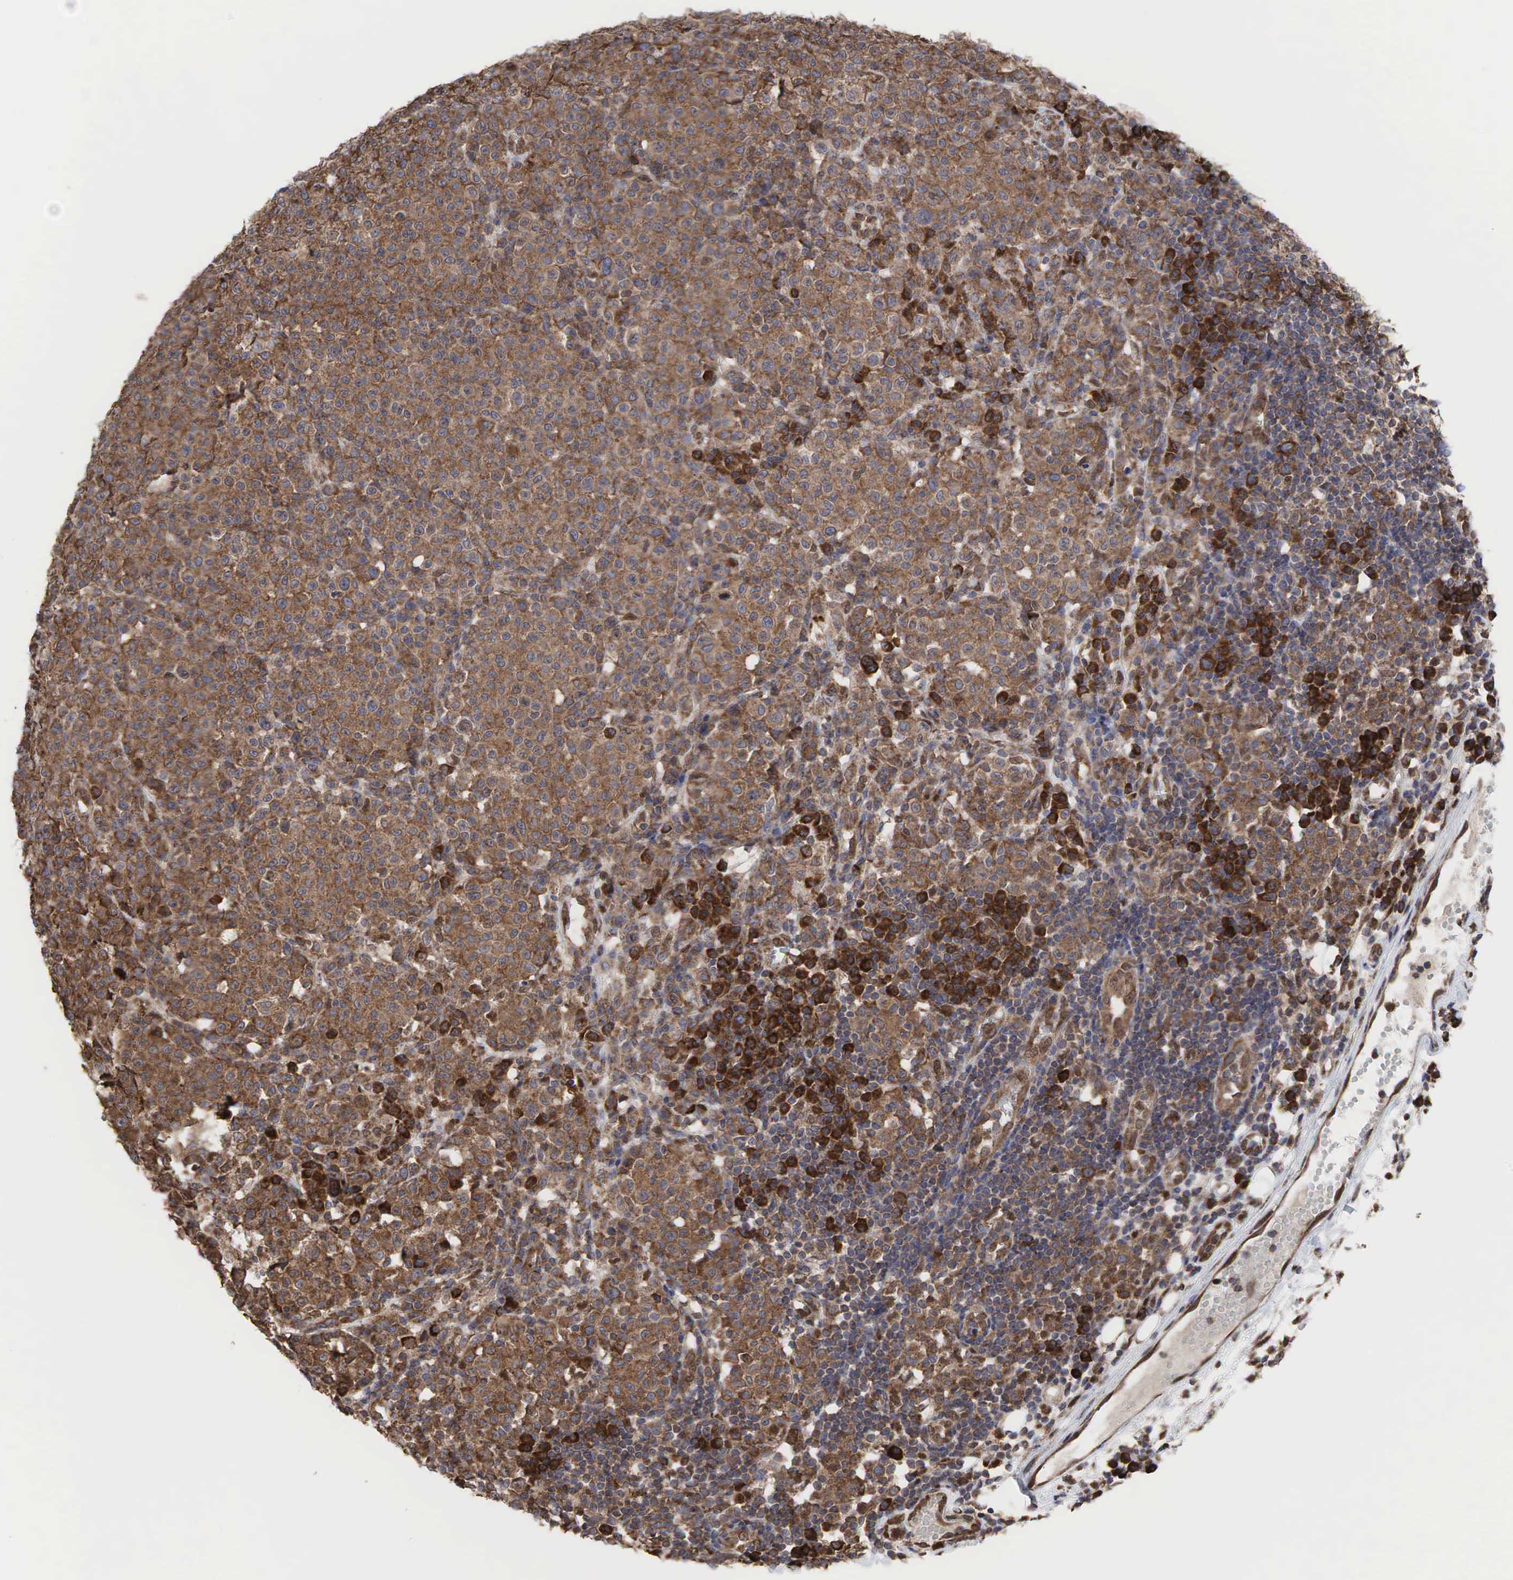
{"staining": {"intensity": "moderate", "quantity": ">75%", "location": "cytoplasmic/membranous"}, "tissue": "melanoma", "cell_type": "Tumor cells", "image_type": "cancer", "snomed": [{"axis": "morphology", "description": "Malignant melanoma, Metastatic site"}, {"axis": "topography", "description": "Skin"}], "caption": "Human malignant melanoma (metastatic site) stained with a brown dye displays moderate cytoplasmic/membranous positive positivity in approximately >75% of tumor cells.", "gene": "PABPC5", "patient": {"sex": "male", "age": 32}}